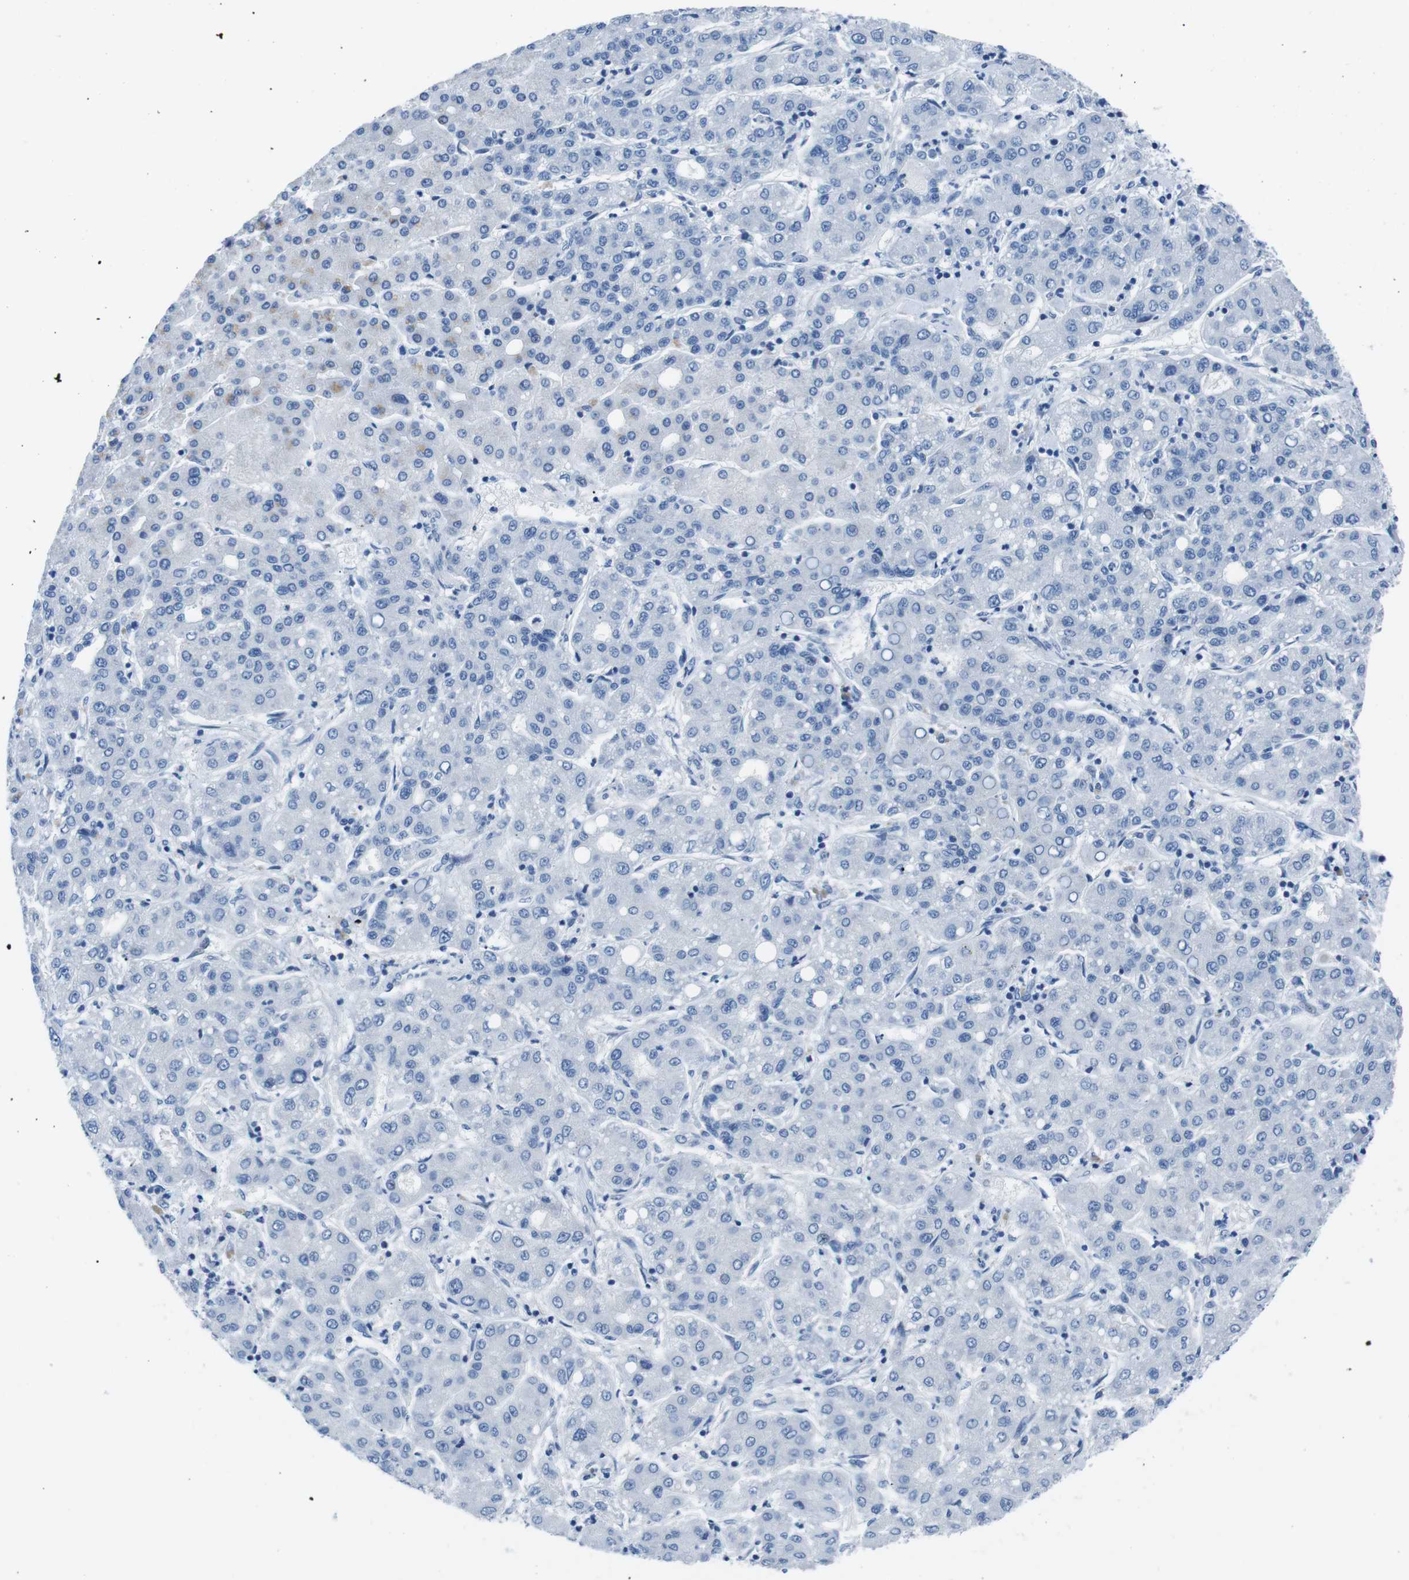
{"staining": {"intensity": "negative", "quantity": "none", "location": "none"}, "tissue": "liver cancer", "cell_type": "Tumor cells", "image_type": "cancer", "snomed": [{"axis": "morphology", "description": "Carcinoma, Hepatocellular, NOS"}, {"axis": "topography", "description": "Liver"}], "caption": "Protein analysis of liver hepatocellular carcinoma demonstrates no significant expression in tumor cells.", "gene": "MUC2", "patient": {"sex": "male", "age": 65}}